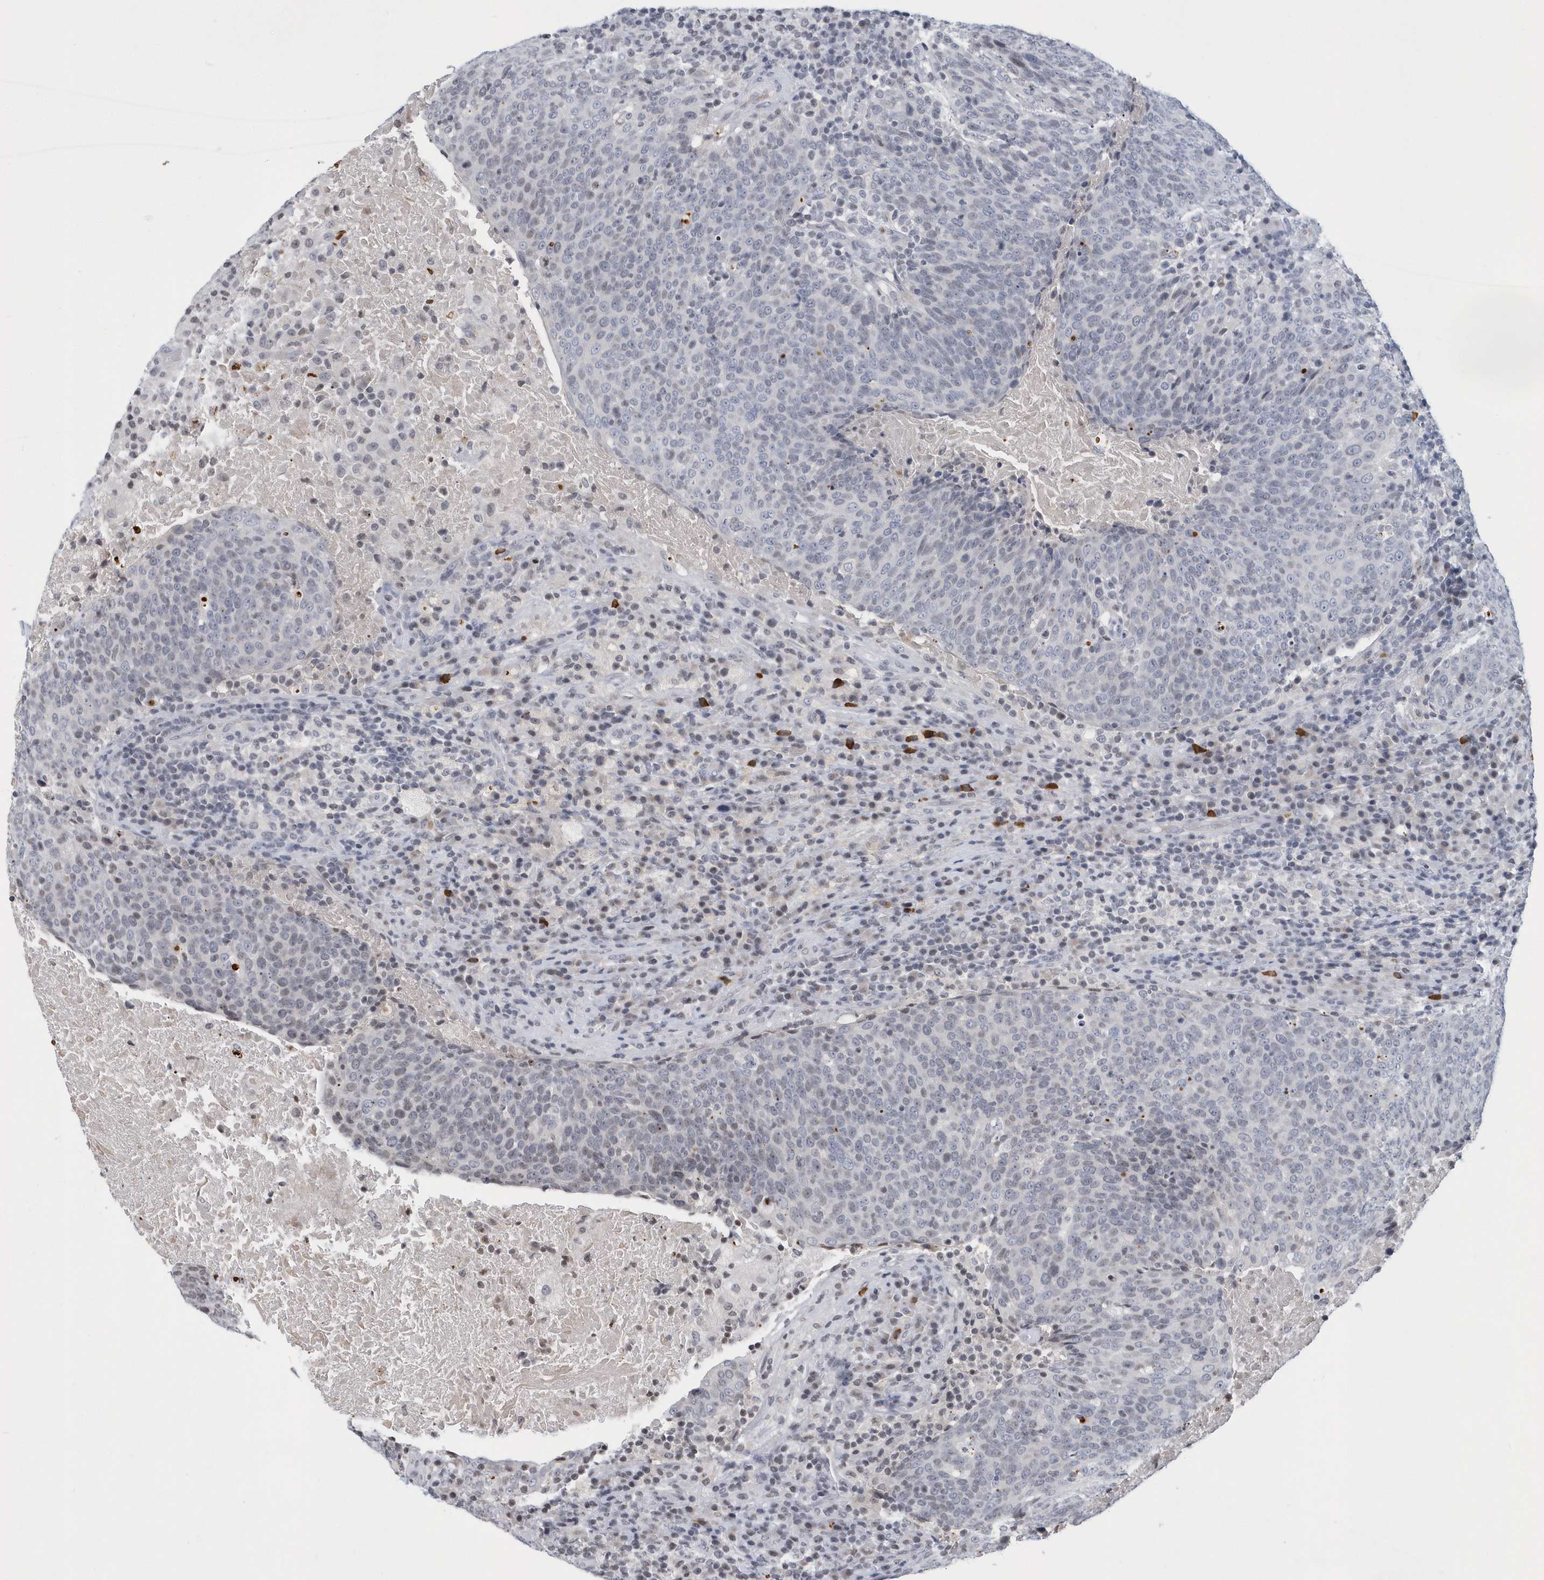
{"staining": {"intensity": "negative", "quantity": "none", "location": "none"}, "tissue": "head and neck cancer", "cell_type": "Tumor cells", "image_type": "cancer", "snomed": [{"axis": "morphology", "description": "Squamous cell carcinoma, NOS"}, {"axis": "morphology", "description": "Squamous cell carcinoma, metastatic, NOS"}, {"axis": "topography", "description": "Lymph node"}, {"axis": "topography", "description": "Head-Neck"}], "caption": "Immunohistochemistry micrograph of neoplastic tissue: human head and neck cancer stained with DAB displays no significant protein positivity in tumor cells.", "gene": "VWA5B2", "patient": {"sex": "male", "age": 62}}